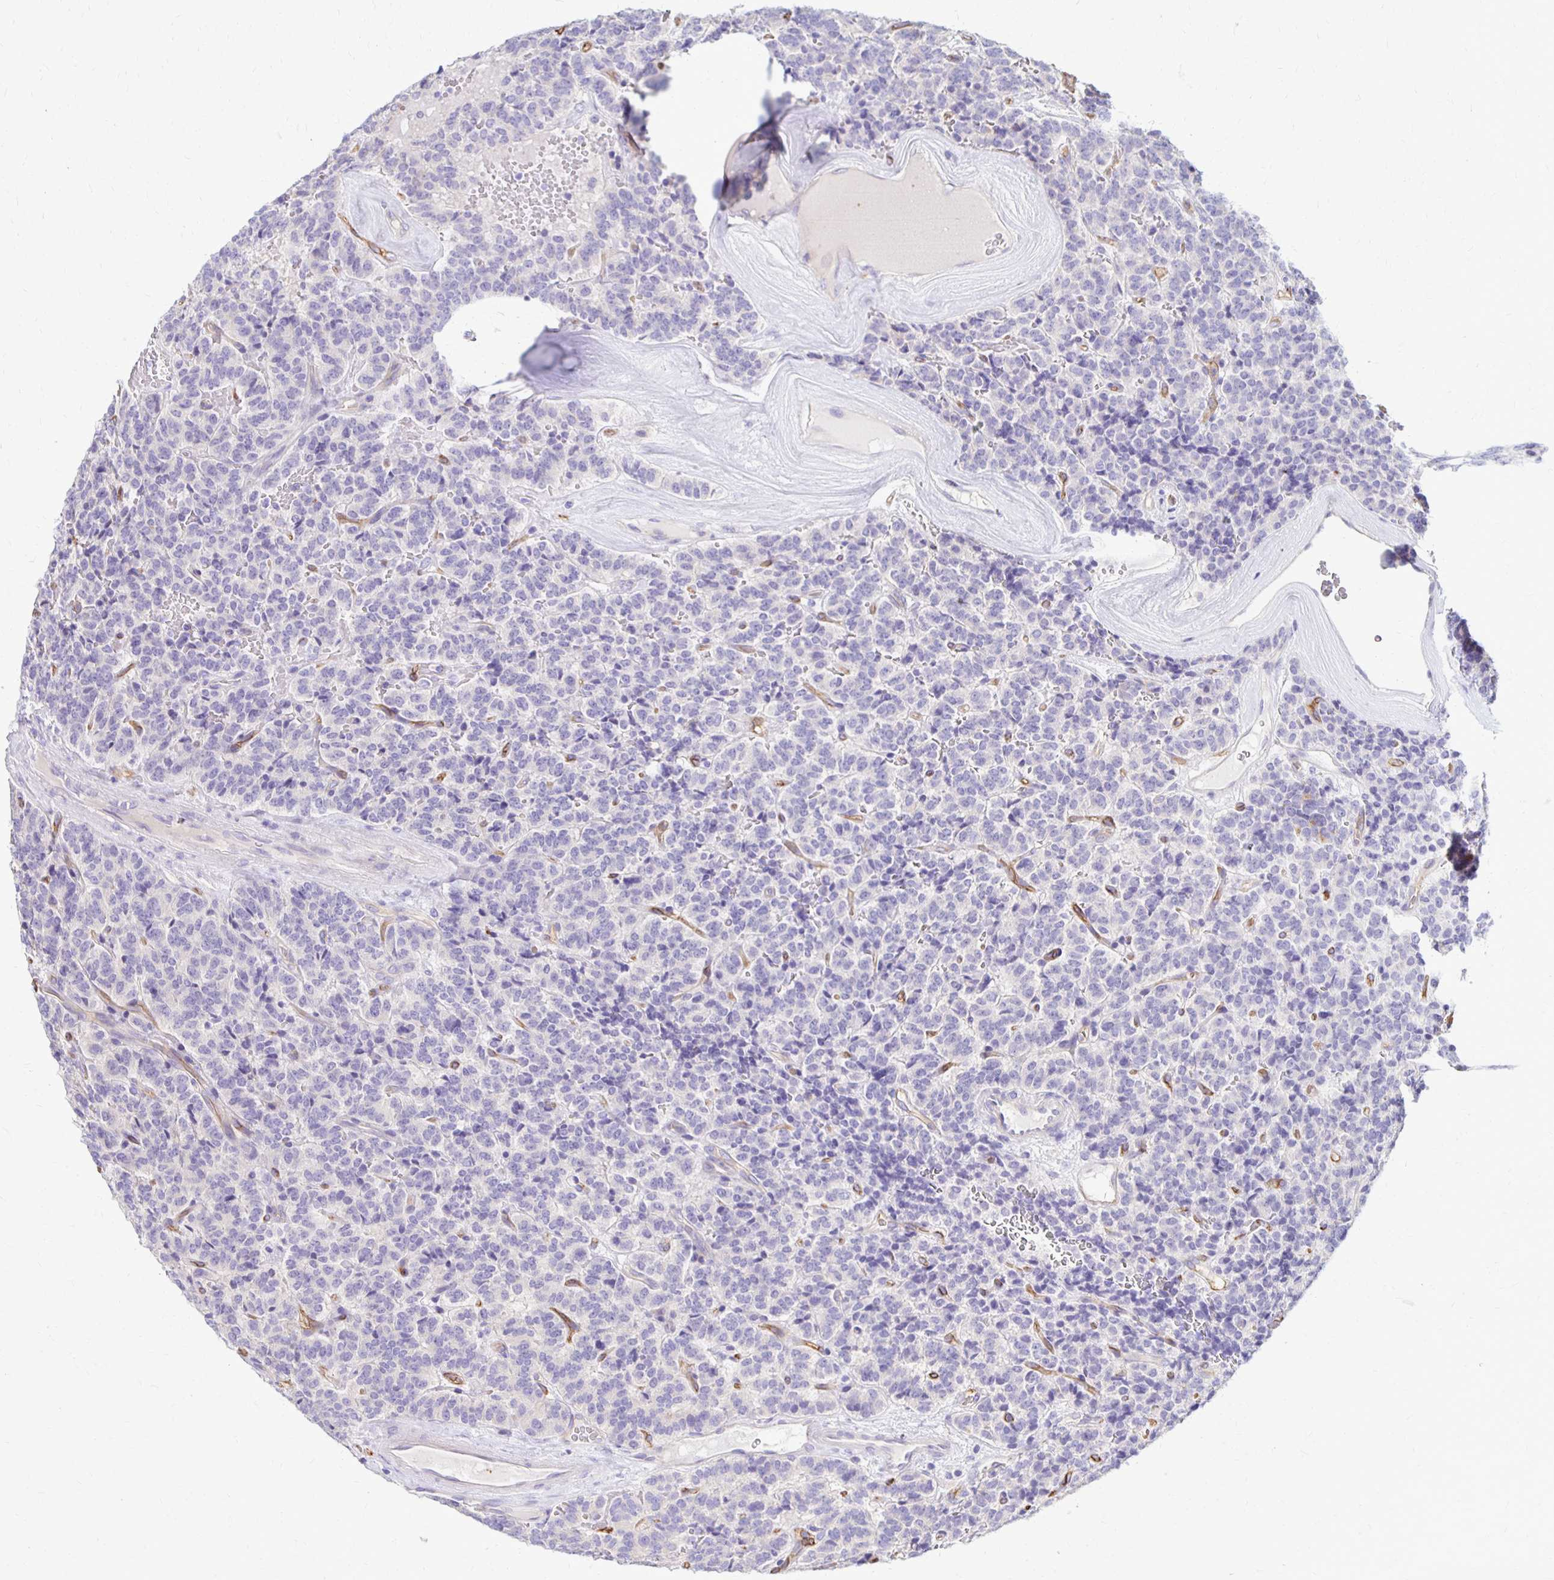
{"staining": {"intensity": "negative", "quantity": "none", "location": "none"}, "tissue": "carcinoid", "cell_type": "Tumor cells", "image_type": "cancer", "snomed": [{"axis": "morphology", "description": "Carcinoid, malignant, NOS"}, {"axis": "topography", "description": "Pancreas"}], "caption": "Tumor cells are negative for protein expression in human carcinoid.", "gene": "TTYH1", "patient": {"sex": "male", "age": 36}}